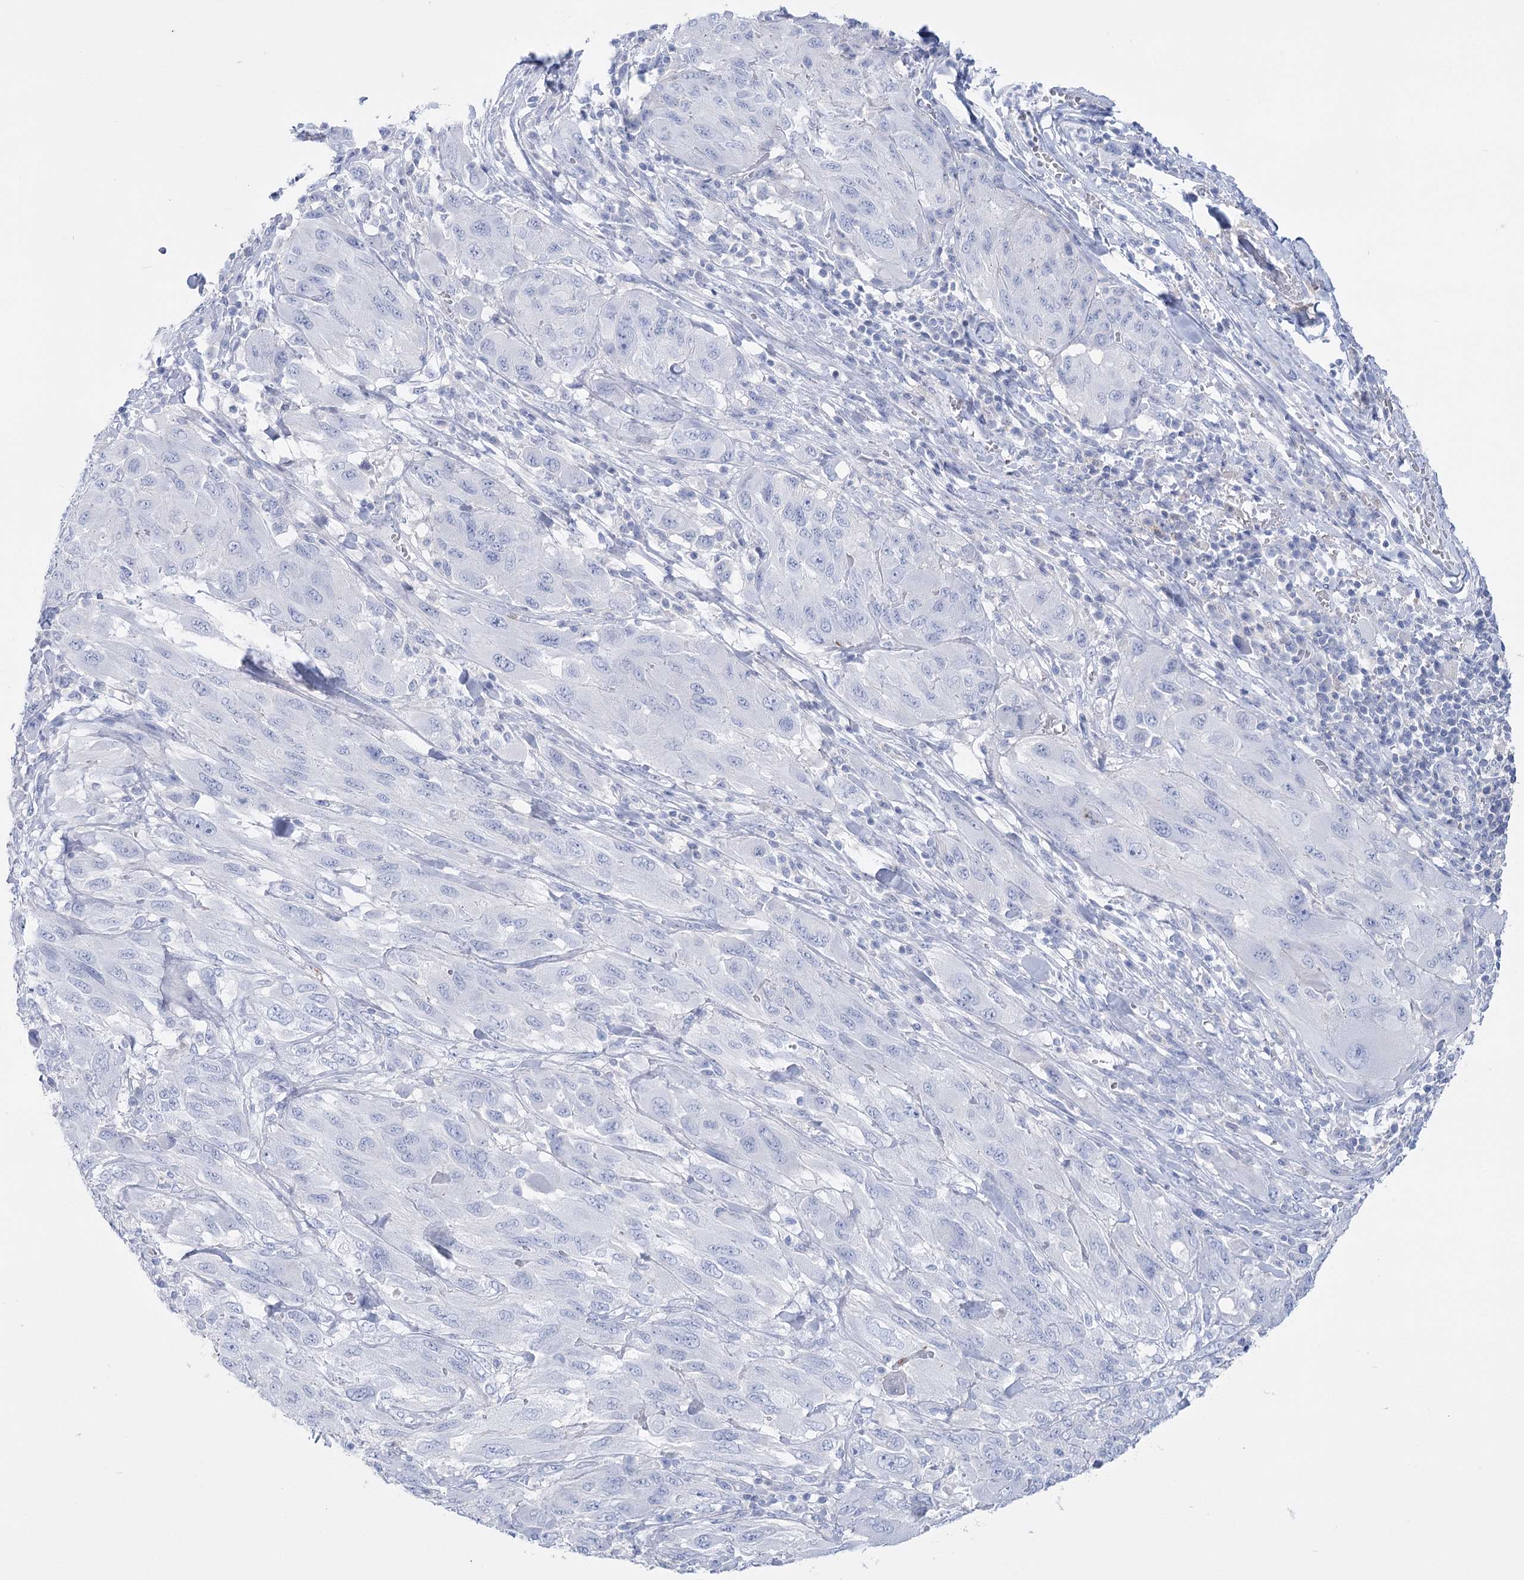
{"staining": {"intensity": "negative", "quantity": "none", "location": "none"}, "tissue": "melanoma", "cell_type": "Tumor cells", "image_type": "cancer", "snomed": [{"axis": "morphology", "description": "Malignant melanoma, NOS"}, {"axis": "topography", "description": "Skin"}], "caption": "Tumor cells are negative for brown protein staining in melanoma.", "gene": "PCDHA1", "patient": {"sex": "female", "age": 91}}